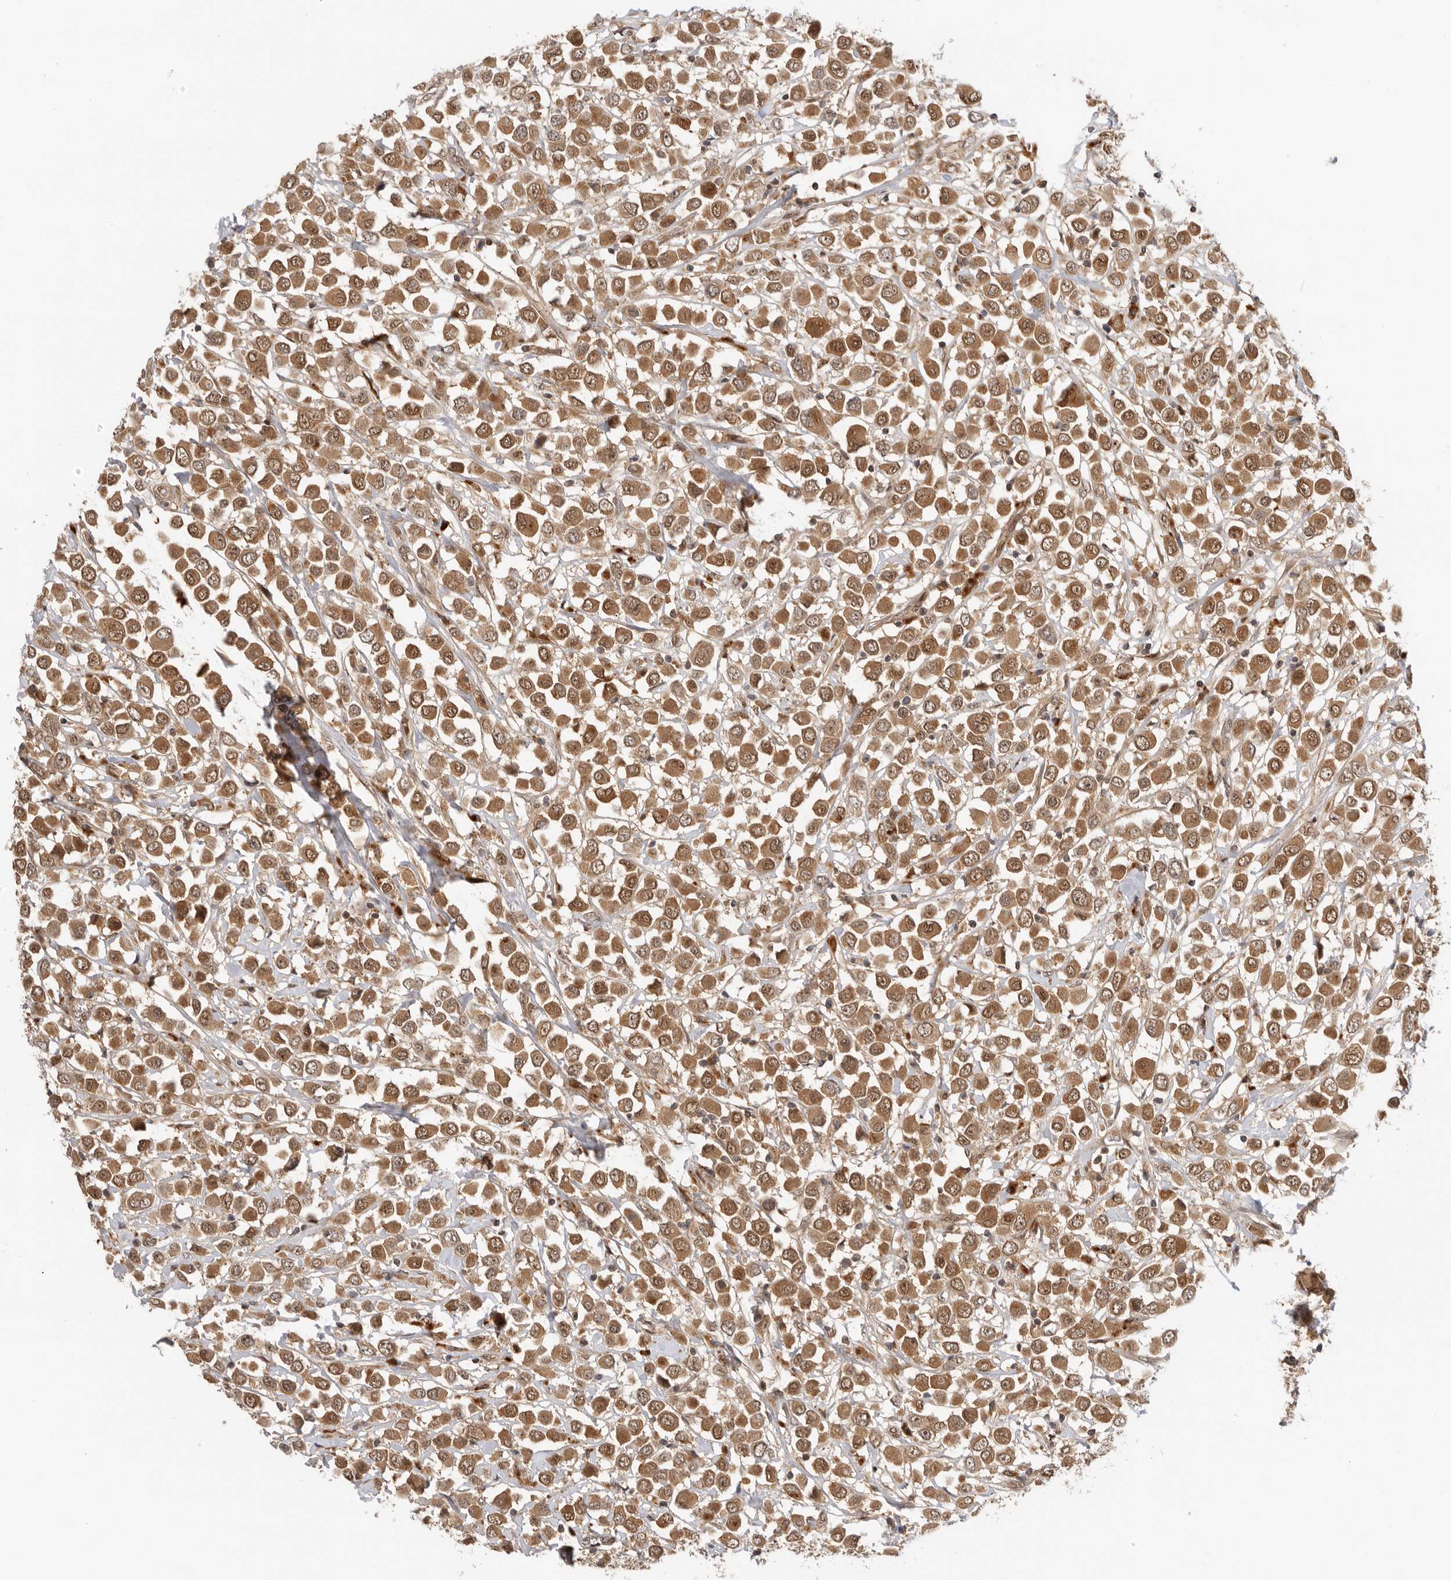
{"staining": {"intensity": "moderate", "quantity": ">75%", "location": "cytoplasmic/membranous,nuclear"}, "tissue": "breast cancer", "cell_type": "Tumor cells", "image_type": "cancer", "snomed": [{"axis": "morphology", "description": "Duct carcinoma"}, {"axis": "topography", "description": "Breast"}], "caption": "A histopathology image of human breast intraductal carcinoma stained for a protein displays moderate cytoplasmic/membranous and nuclear brown staining in tumor cells.", "gene": "DCAF8", "patient": {"sex": "female", "age": 61}}